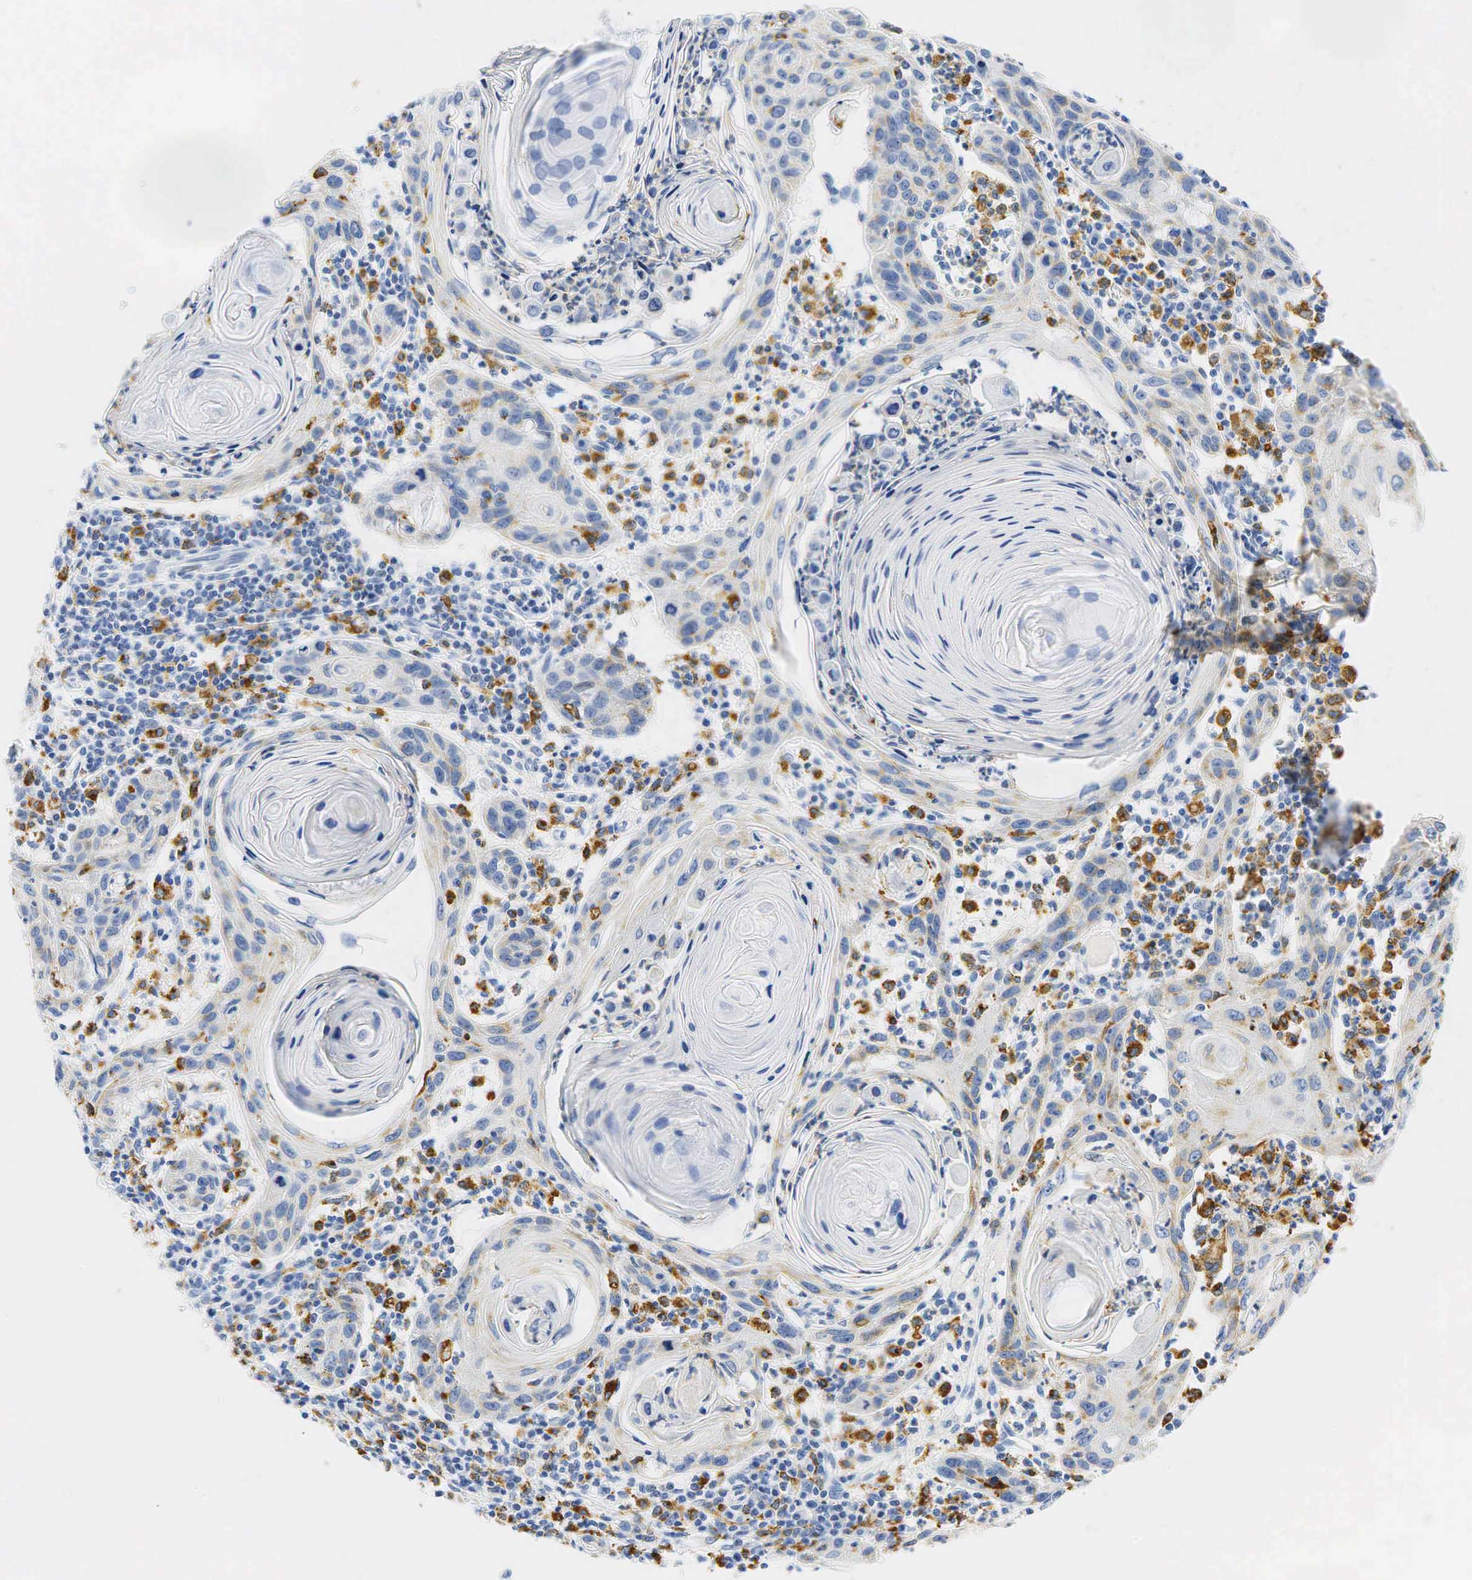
{"staining": {"intensity": "weak", "quantity": "<25%", "location": "cytoplasmic/membranous"}, "tissue": "skin cancer", "cell_type": "Tumor cells", "image_type": "cancer", "snomed": [{"axis": "morphology", "description": "Squamous cell carcinoma, NOS"}, {"axis": "topography", "description": "Skin"}], "caption": "There is no significant staining in tumor cells of skin cancer.", "gene": "CD68", "patient": {"sex": "female", "age": 74}}